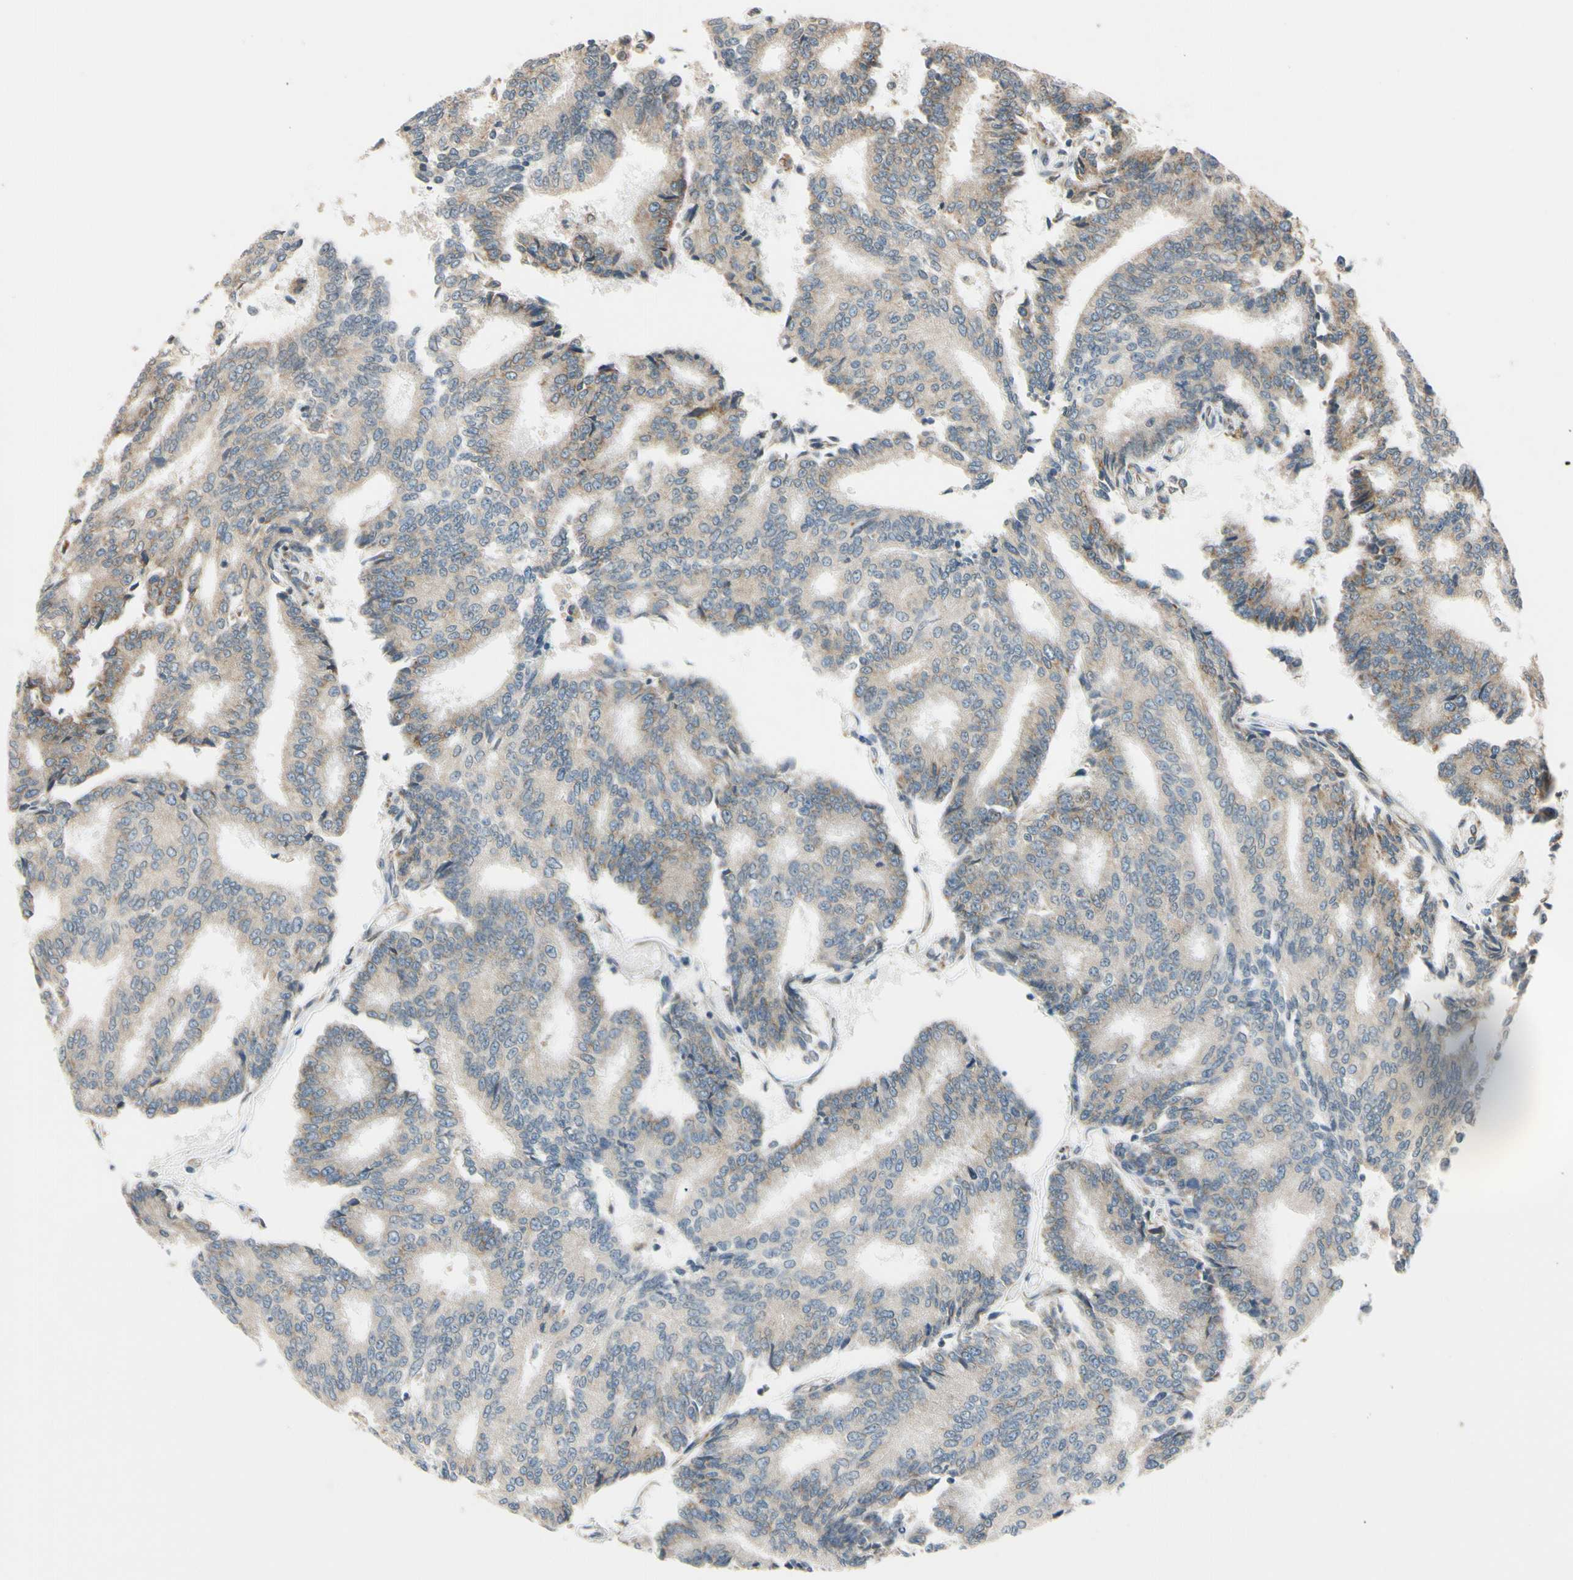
{"staining": {"intensity": "weak", "quantity": "25%-75%", "location": "cytoplasmic/membranous"}, "tissue": "prostate cancer", "cell_type": "Tumor cells", "image_type": "cancer", "snomed": [{"axis": "morphology", "description": "Adenocarcinoma, High grade"}, {"axis": "topography", "description": "Prostate"}], "caption": "Weak cytoplasmic/membranous positivity for a protein is appreciated in approximately 25%-75% of tumor cells of prostate cancer using IHC.", "gene": "RPN2", "patient": {"sex": "male", "age": 55}}